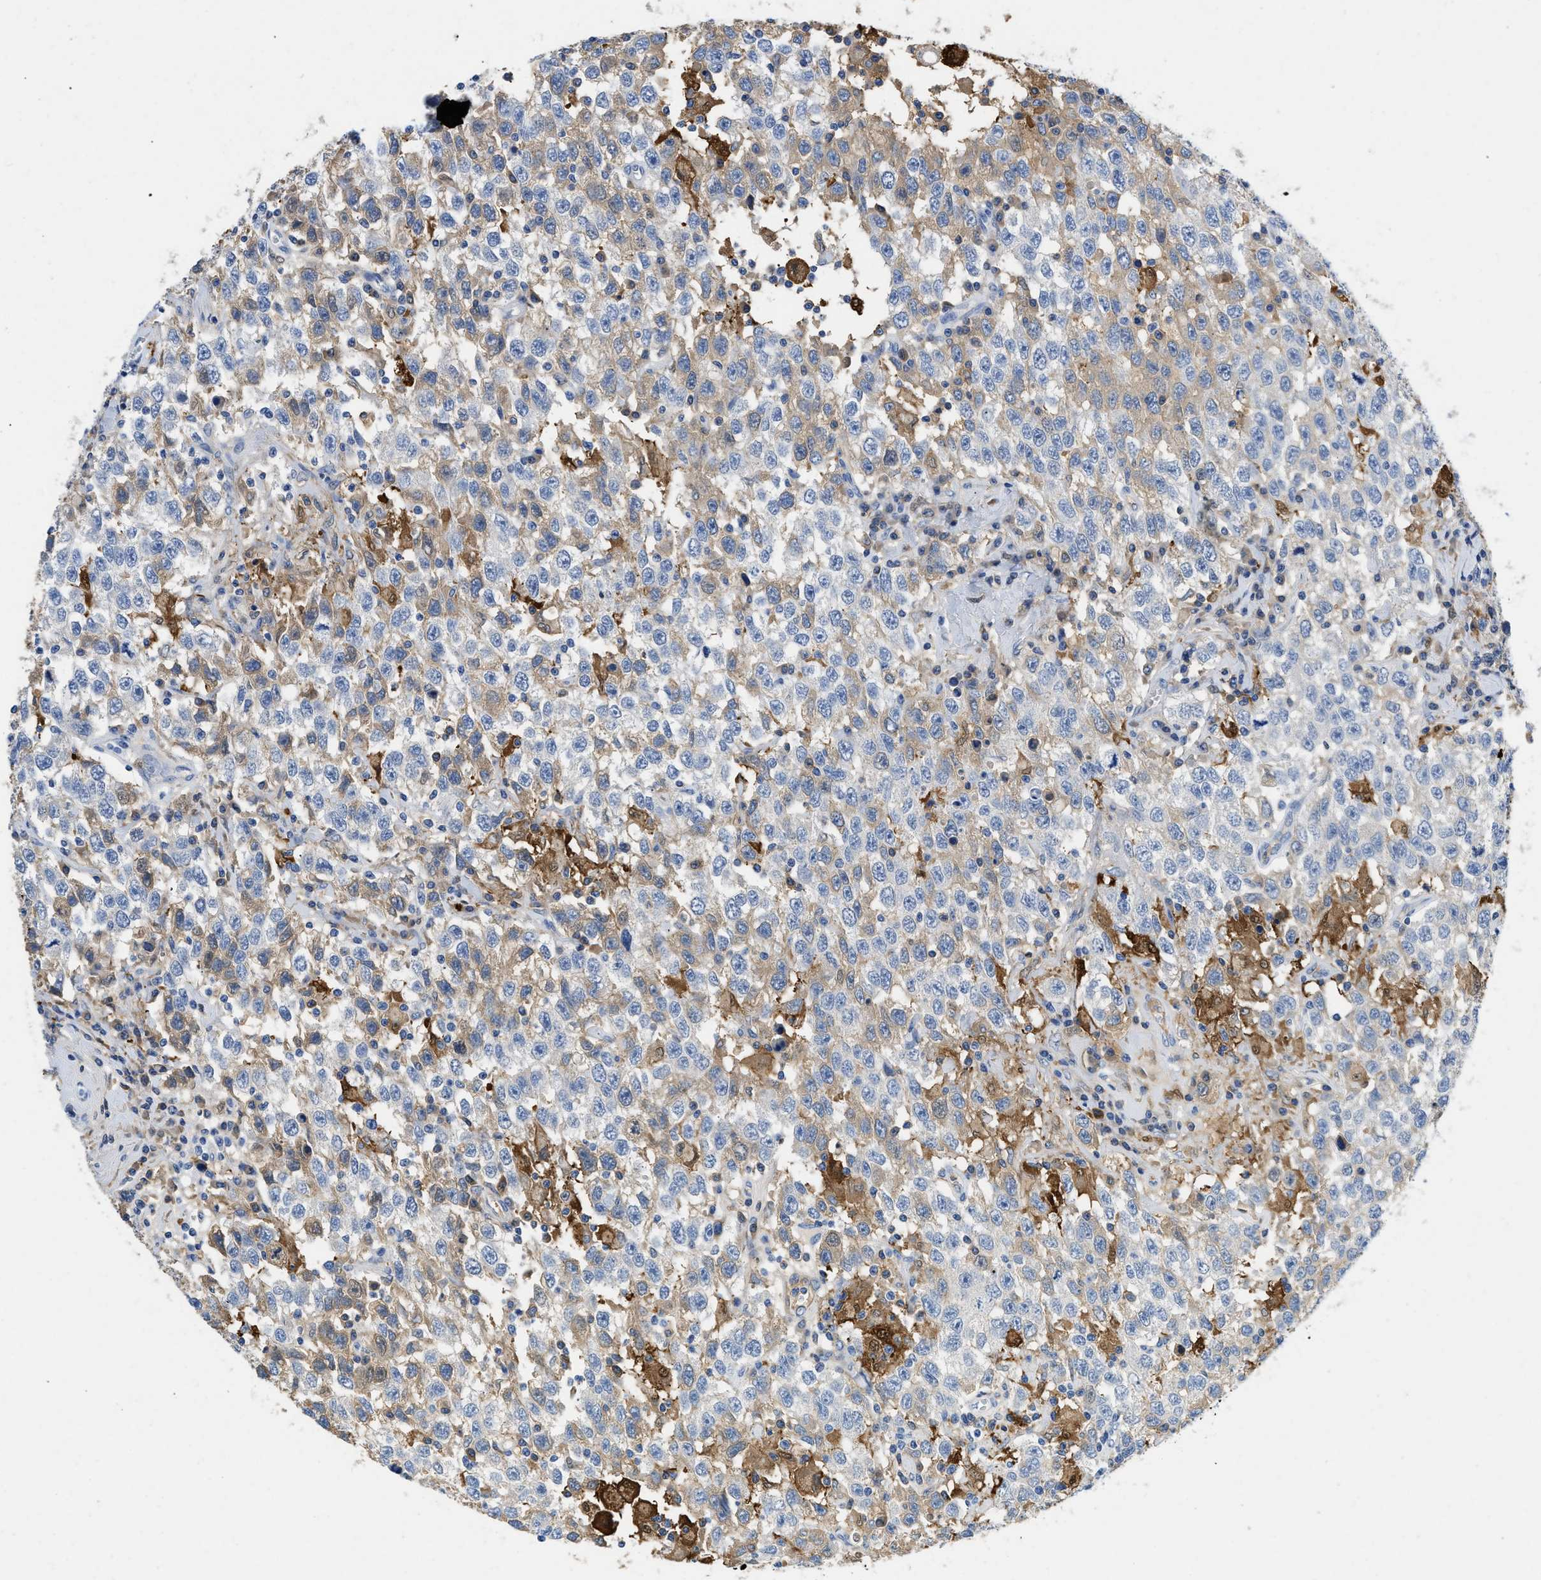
{"staining": {"intensity": "strong", "quantity": "<25%", "location": "cytoplasmic/membranous,nuclear"}, "tissue": "testis cancer", "cell_type": "Tumor cells", "image_type": "cancer", "snomed": [{"axis": "morphology", "description": "Seminoma, NOS"}, {"axis": "topography", "description": "Testis"}], "caption": "Protein expression analysis of human testis seminoma reveals strong cytoplasmic/membranous and nuclear expression in approximately <25% of tumor cells.", "gene": "SPEG", "patient": {"sex": "male", "age": 41}}